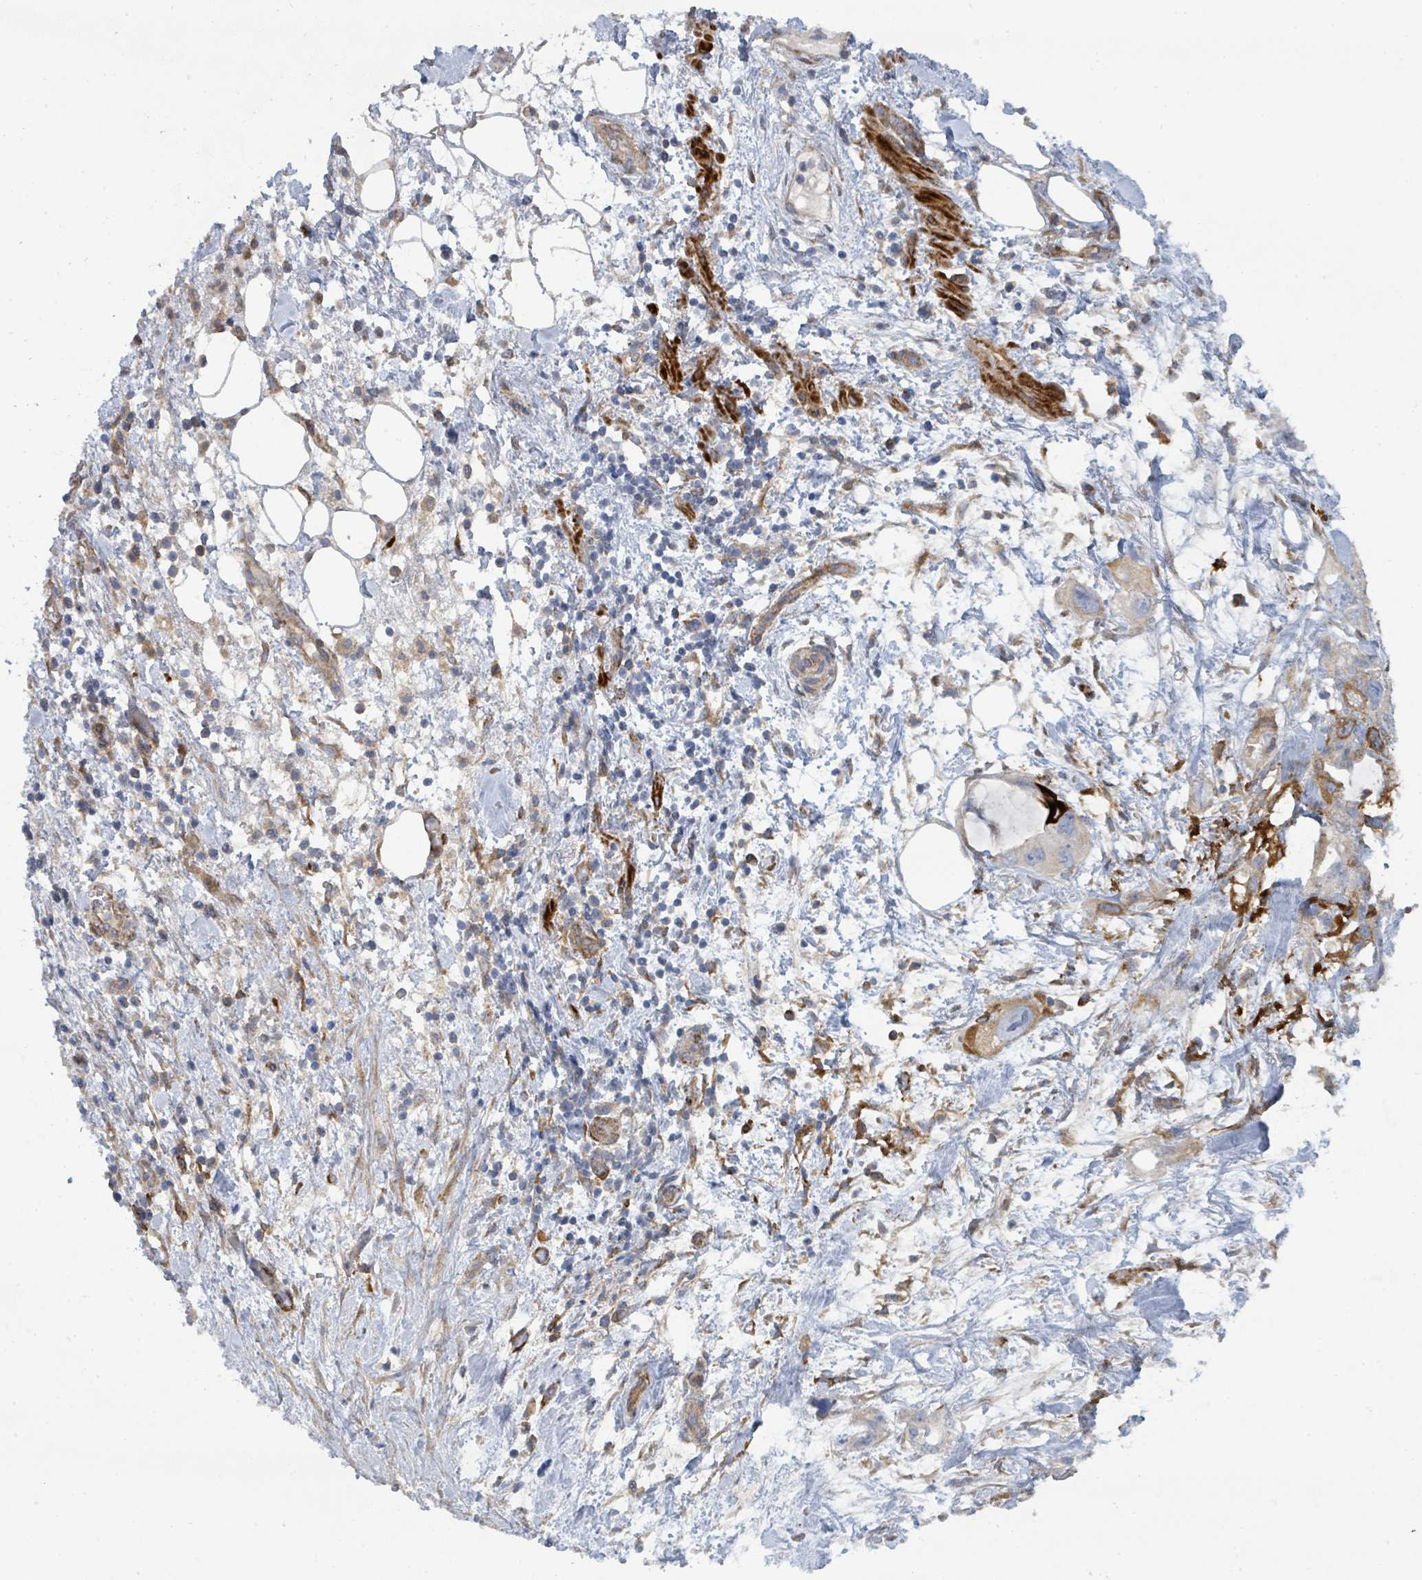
{"staining": {"intensity": "moderate", "quantity": "<25%", "location": "cytoplasmic/membranous"}, "tissue": "pancreatic cancer", "cell_type": "Tumor cells", "image_type": "cancer", "snomed": [{"axis": "morphology", "description": "Adenocarcinoma, NOS"}, {"axis": "topography", "description": "Pancreas"}], "caption": "Protein staining displays moderate cytoplasmic/membranous positivity in approximately <25% of tumor cells in adenocarcinoma (pancreatic).", "gene": "IFIT1", "patient": {"sex": "female", "age": 61}}